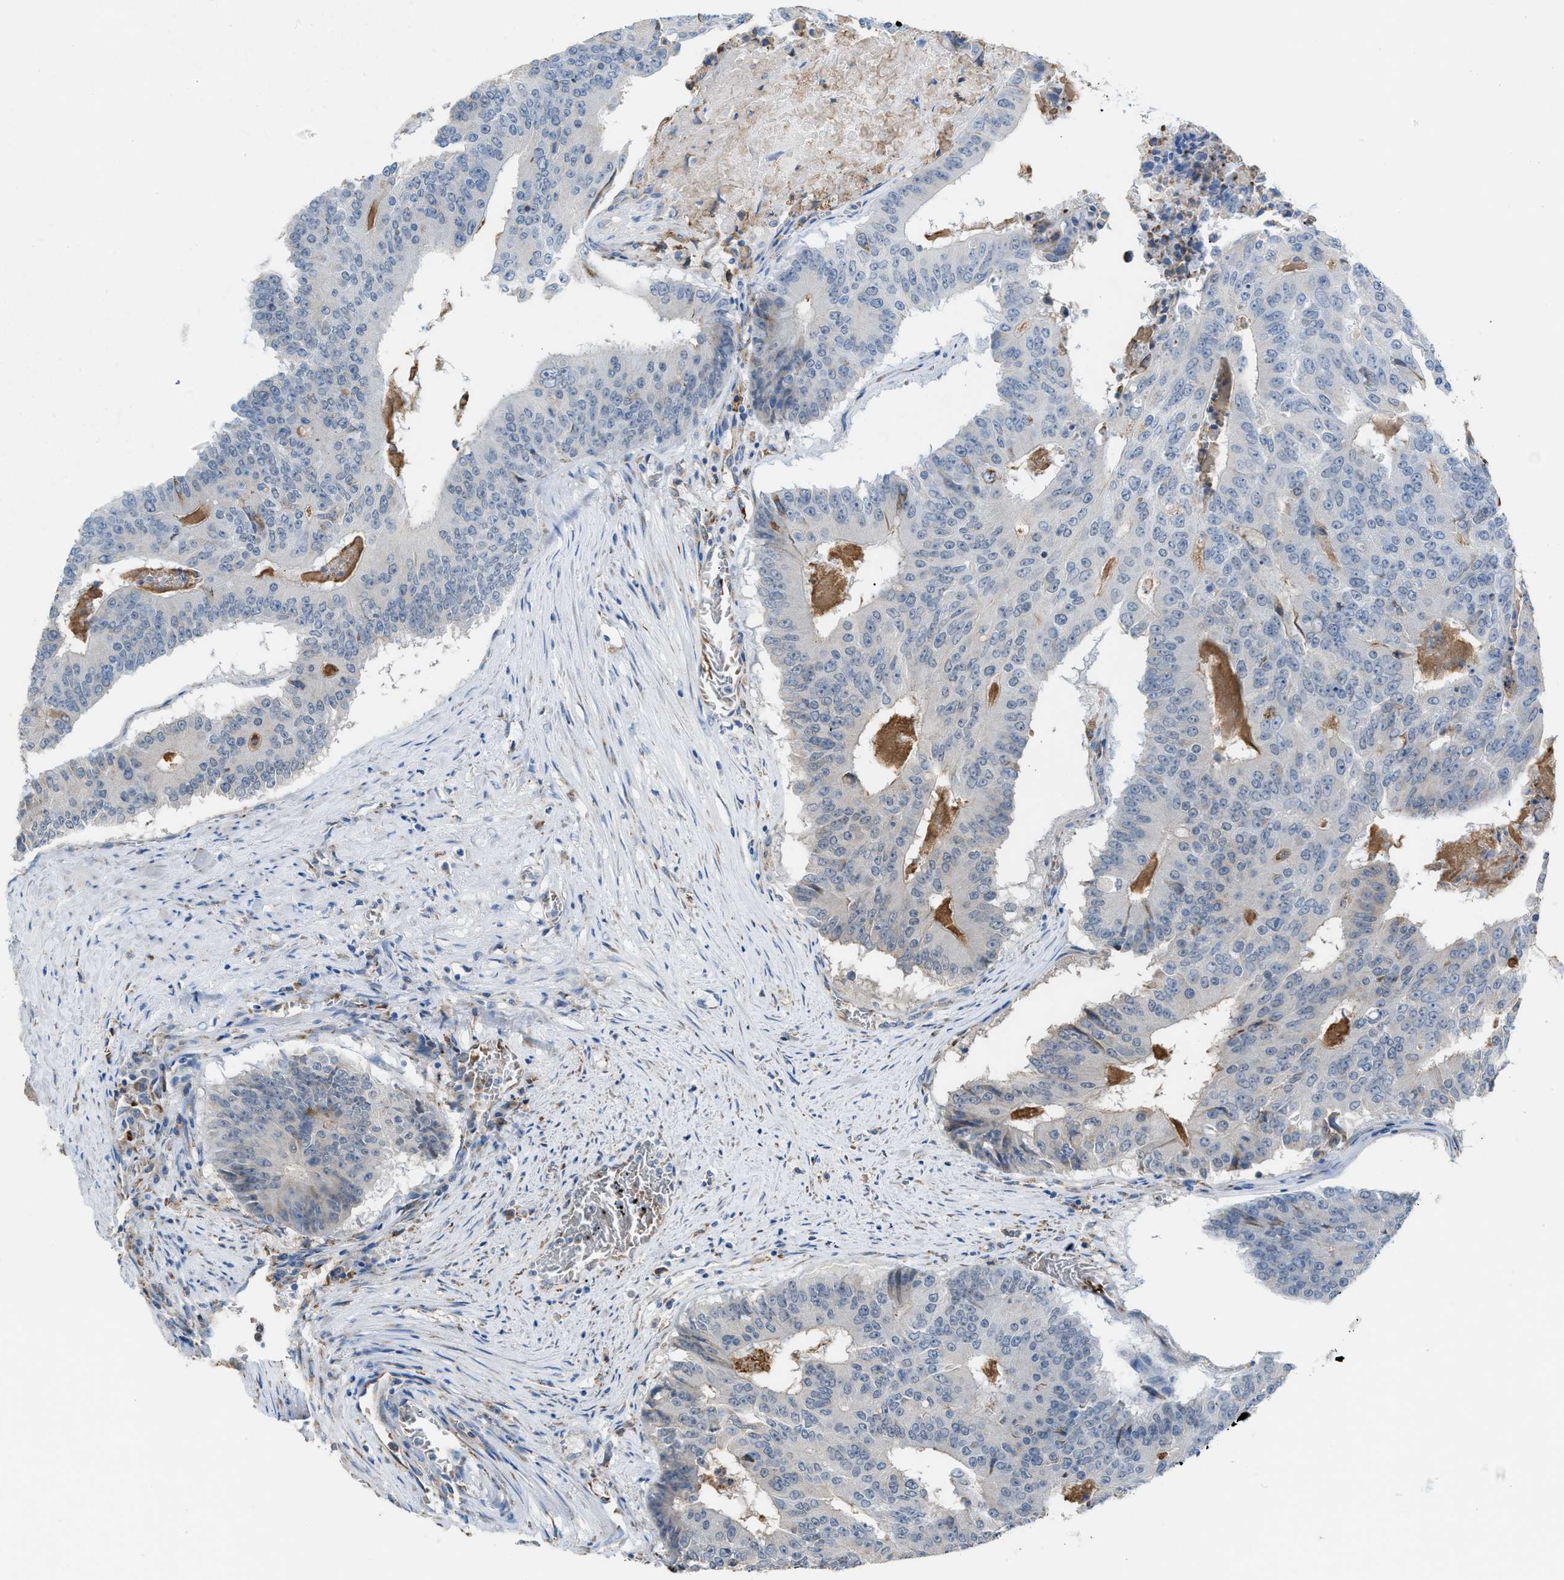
{"staining": {"intensity": "negative", "quantity": "none", "location": "none"}, "tissue": "colorectal cancer", "cell_type": "Tumor cells", "image_type": "cancer", "snomed": [{"axis": "morphology", "description": "Adenocarcinoma, NOS"}, {"axis": "topography", "description": "Colon"}], "caption": "IHC image of human adenocarcinoma (colorectal) stained for a protein (brown), which displays no expression in tumor cells.", "gene": "CA3", "patient": {"sex": "male", "age": 87}}